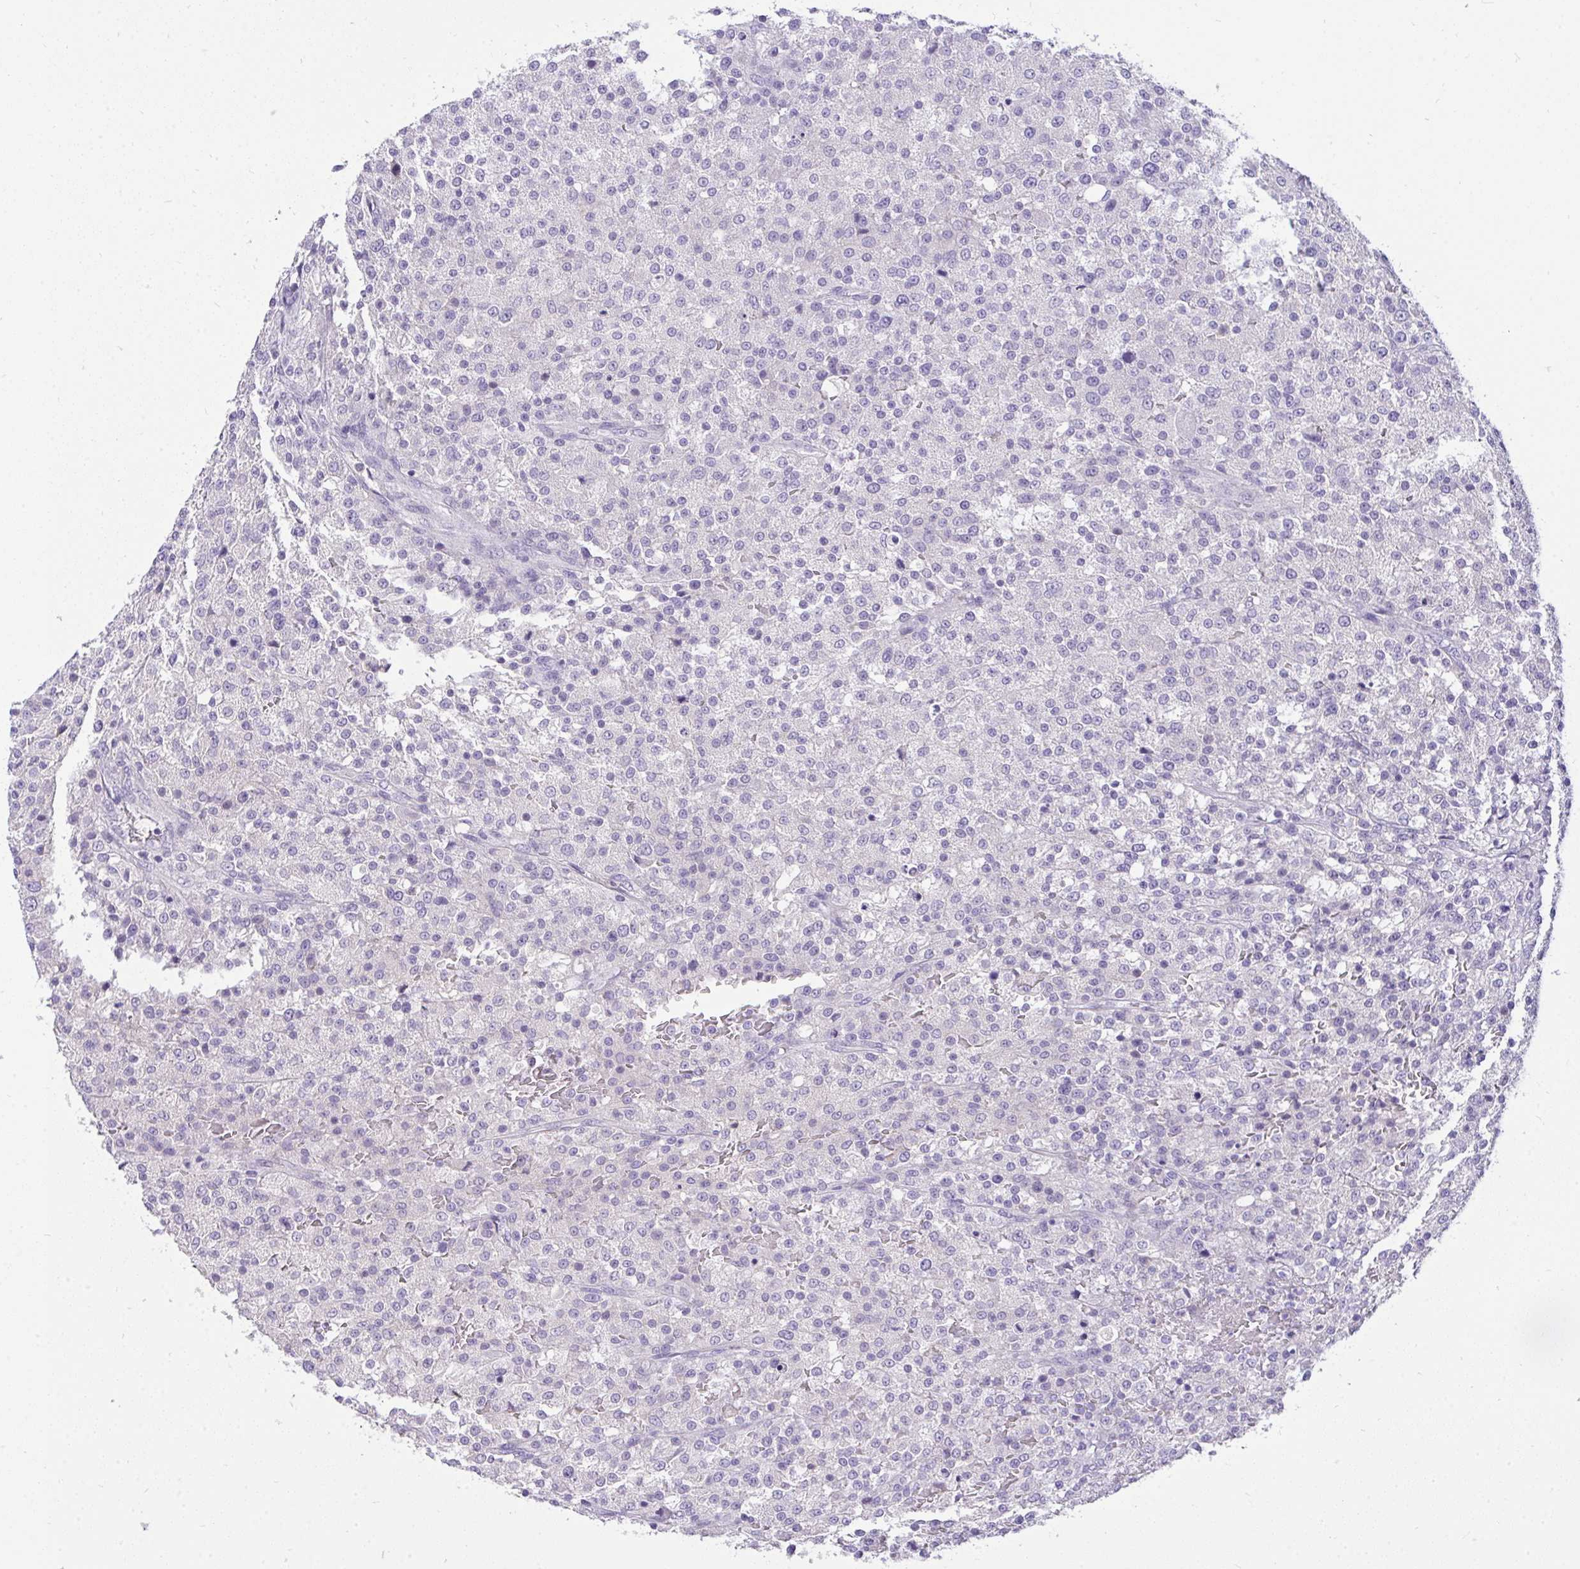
{"staining": {"intensity": "negative", "quantity": "none", "location": "none"}, "tissue": "testis cancer", "cell_type": "Tumor cells", "image_type": "cancer", "snomed": [{"axis": "morphology", "description": "Seminoma, NOS"}, {"axis": "topography", "description": "Testis"}], "caption": "Tumor cells show no significant expression in testis cancer (seminoma).", "gene": "VGLL3", "patient": {"sex": "male", "age": 59}}